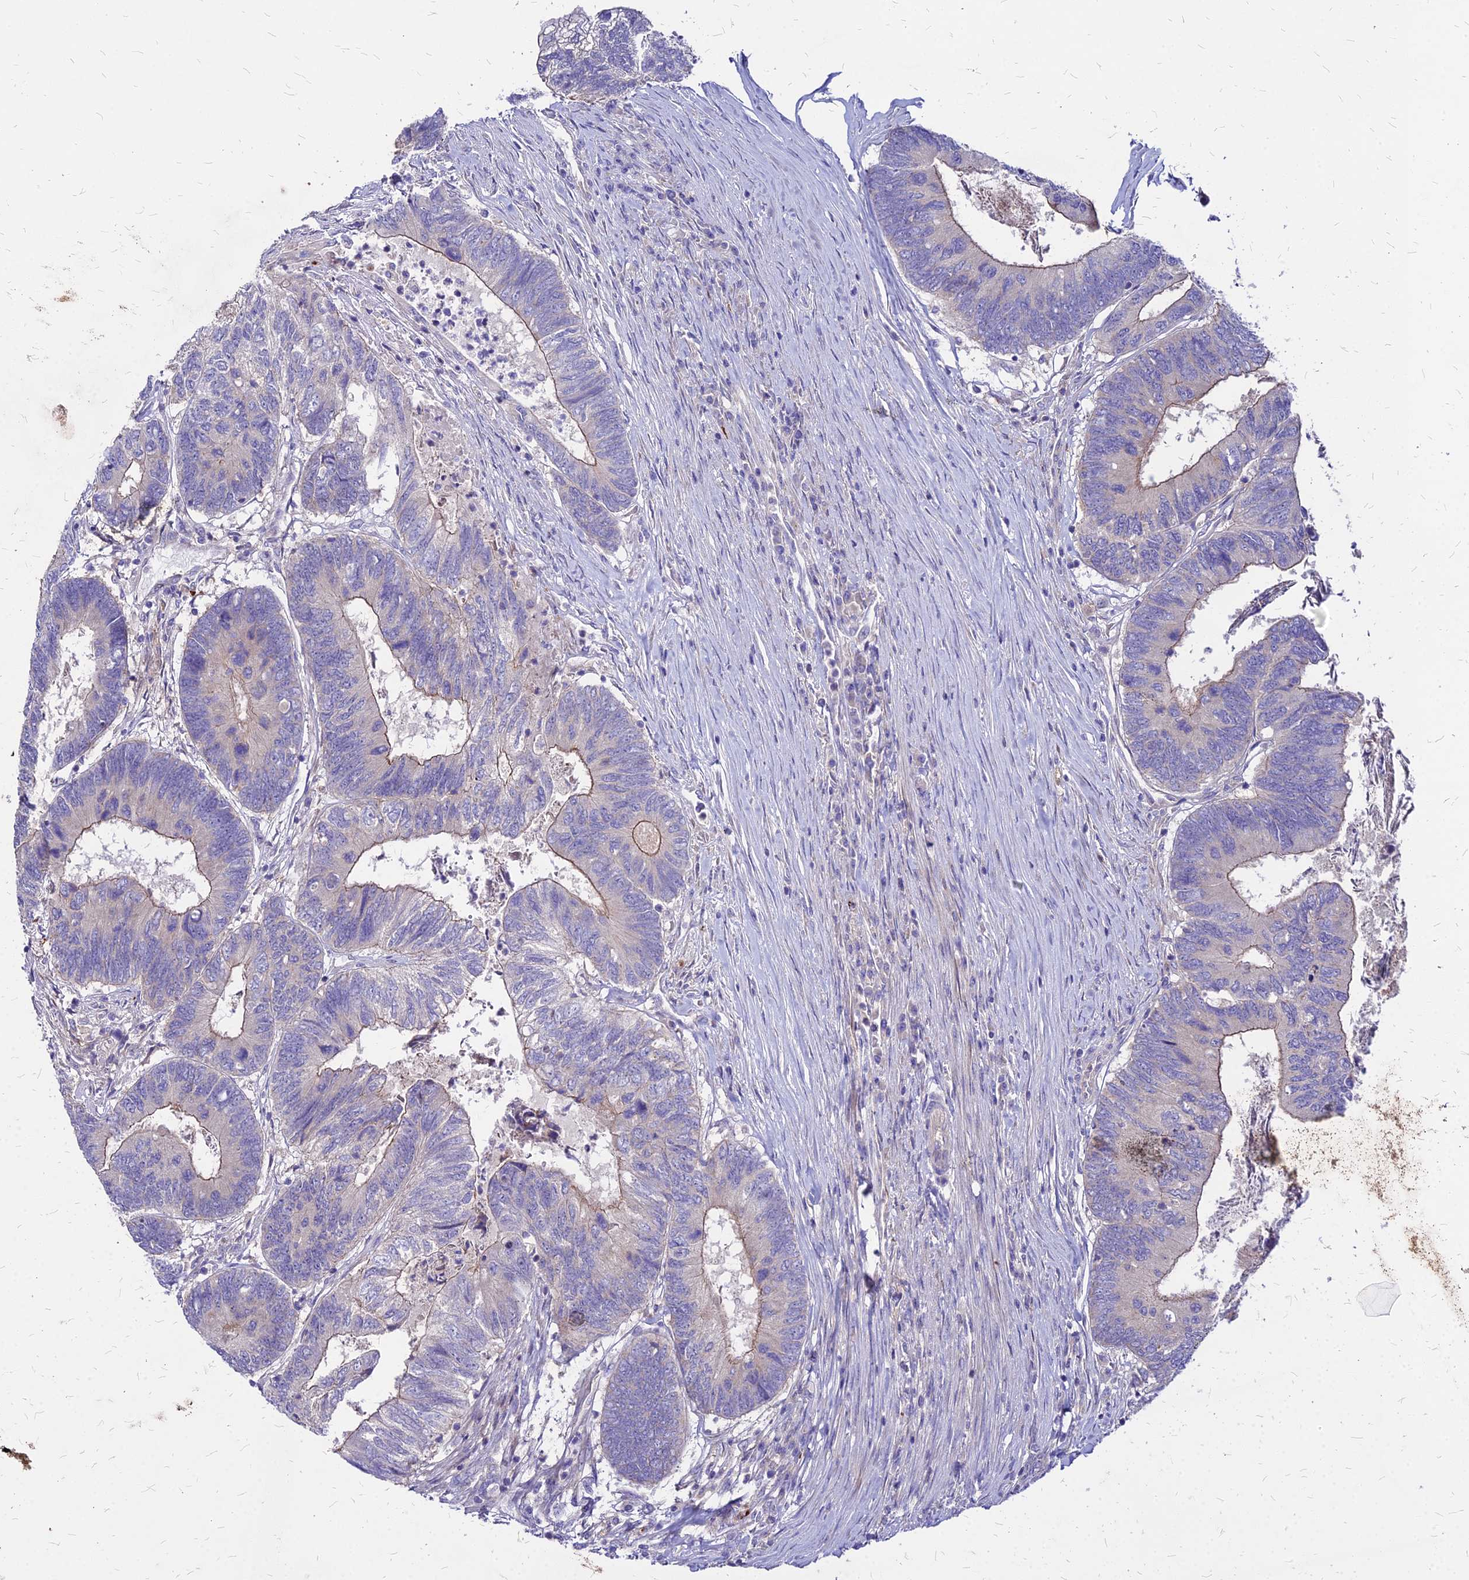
{"staining": {"intensity": "moderate", "quantity": "<25%", "location": "cytoplasmic/membranous"}, "tissue": "colorectal cancer", "cell_type": "Tumor cells", "image_type": "cancer", "snomed": [{"axis": "morphology", "description": "Adenocarcinoma, NOS"}, {"axis": "topography", "description": "Colon"}], "caption": "An immunohistochemistry photomicrograph of tumor tissue is shown. Protein staining in brown labels moderate cytoplasmic/membranous positivity in adenocarcinoma (colorectal) within tumor cells.", "gene": "COMMD10", "patient": {"sex": "female", "age": 67}}